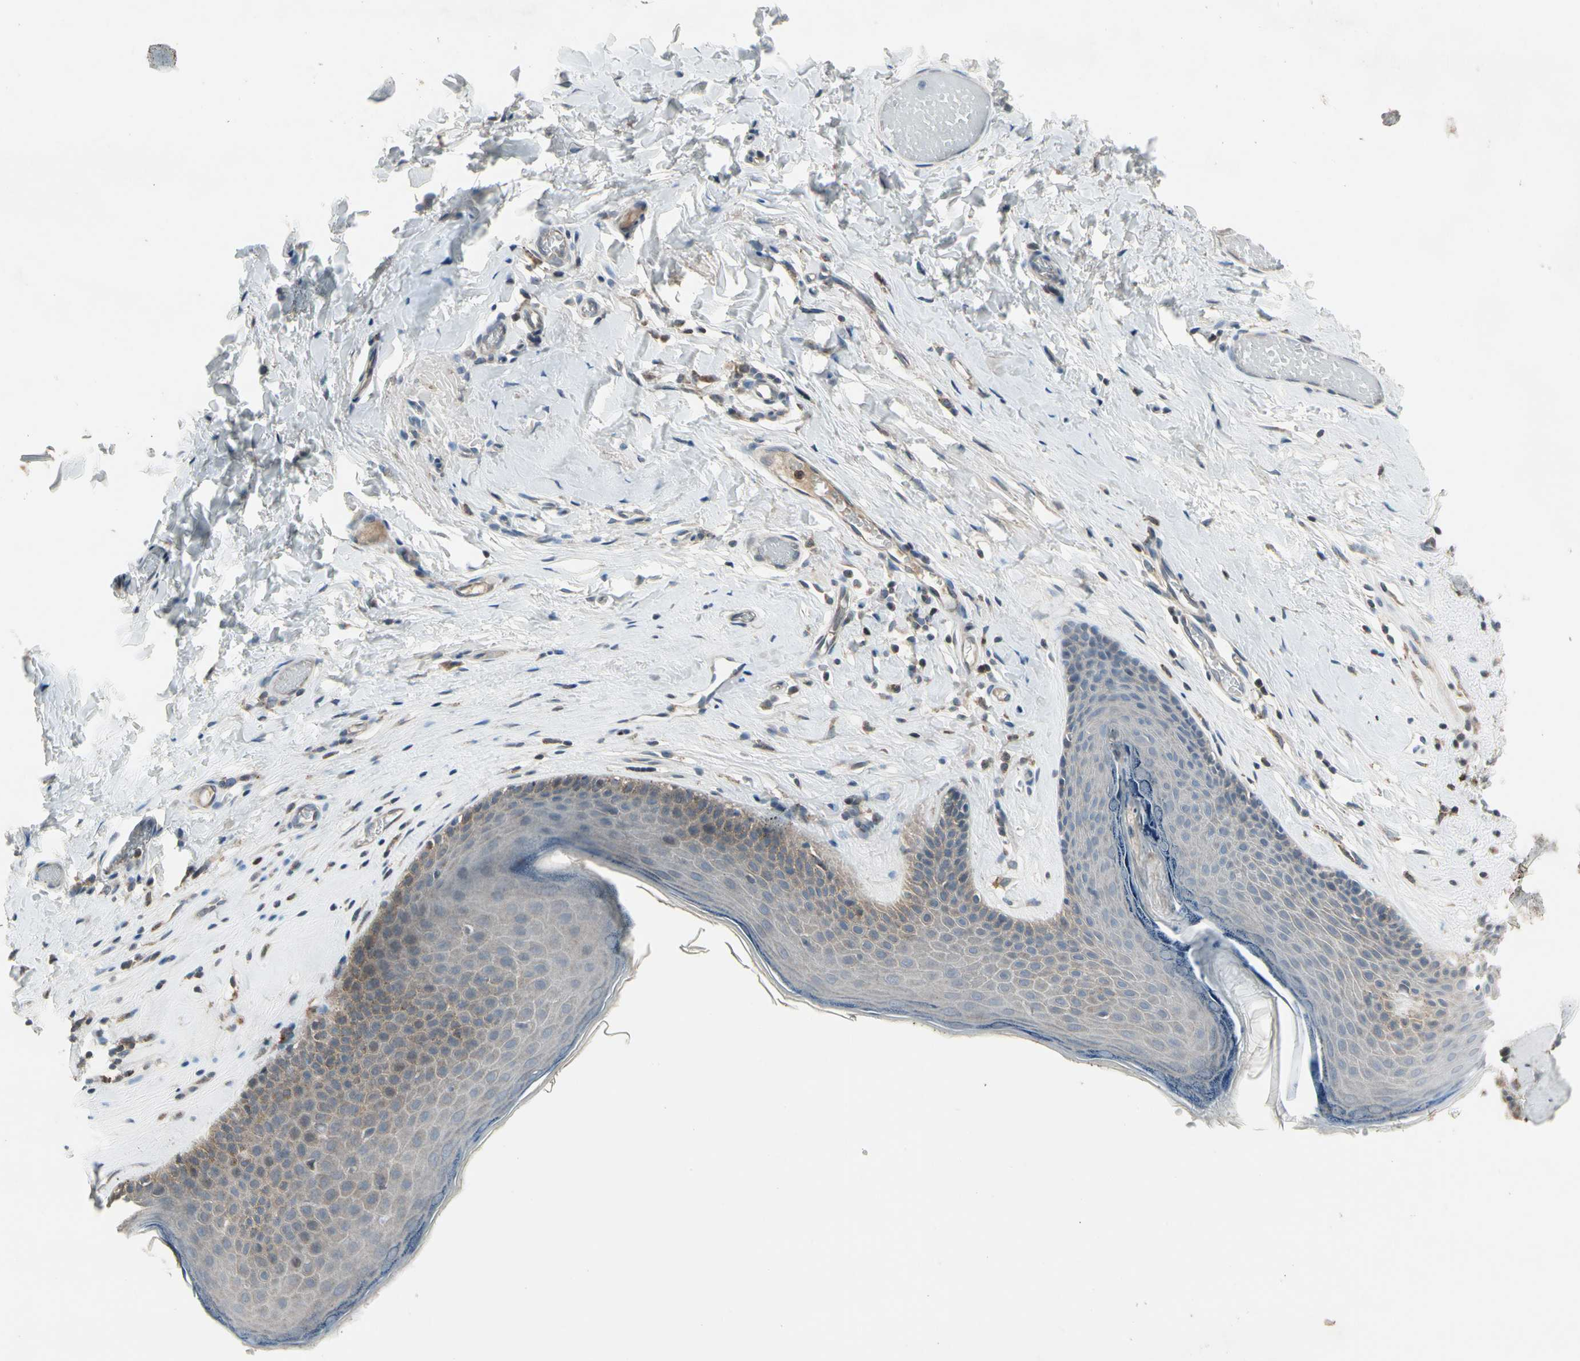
{"staining": {"intensity": "moderate", "quantity": "<25%", "location": "cytoplasmic/membranous"}, "tissue": "skin", "cell_type": "Epidermal cells", "image_type": "normal", "snomed": [{"axis": "morphology", "description": "Normal tissue, NOS"}, {"axis": "morphology", "description": "Inflammation, NOS"}, {"axis": "topography", "description": "Vulva"}], "caption": "A low amount of moderate cytoplasmic/membranous staining is appreciated in about <25% of epidermal cells in unremarkable skin.", "gene": "NMI", "patient": {"sex": "female", "age": 84}}